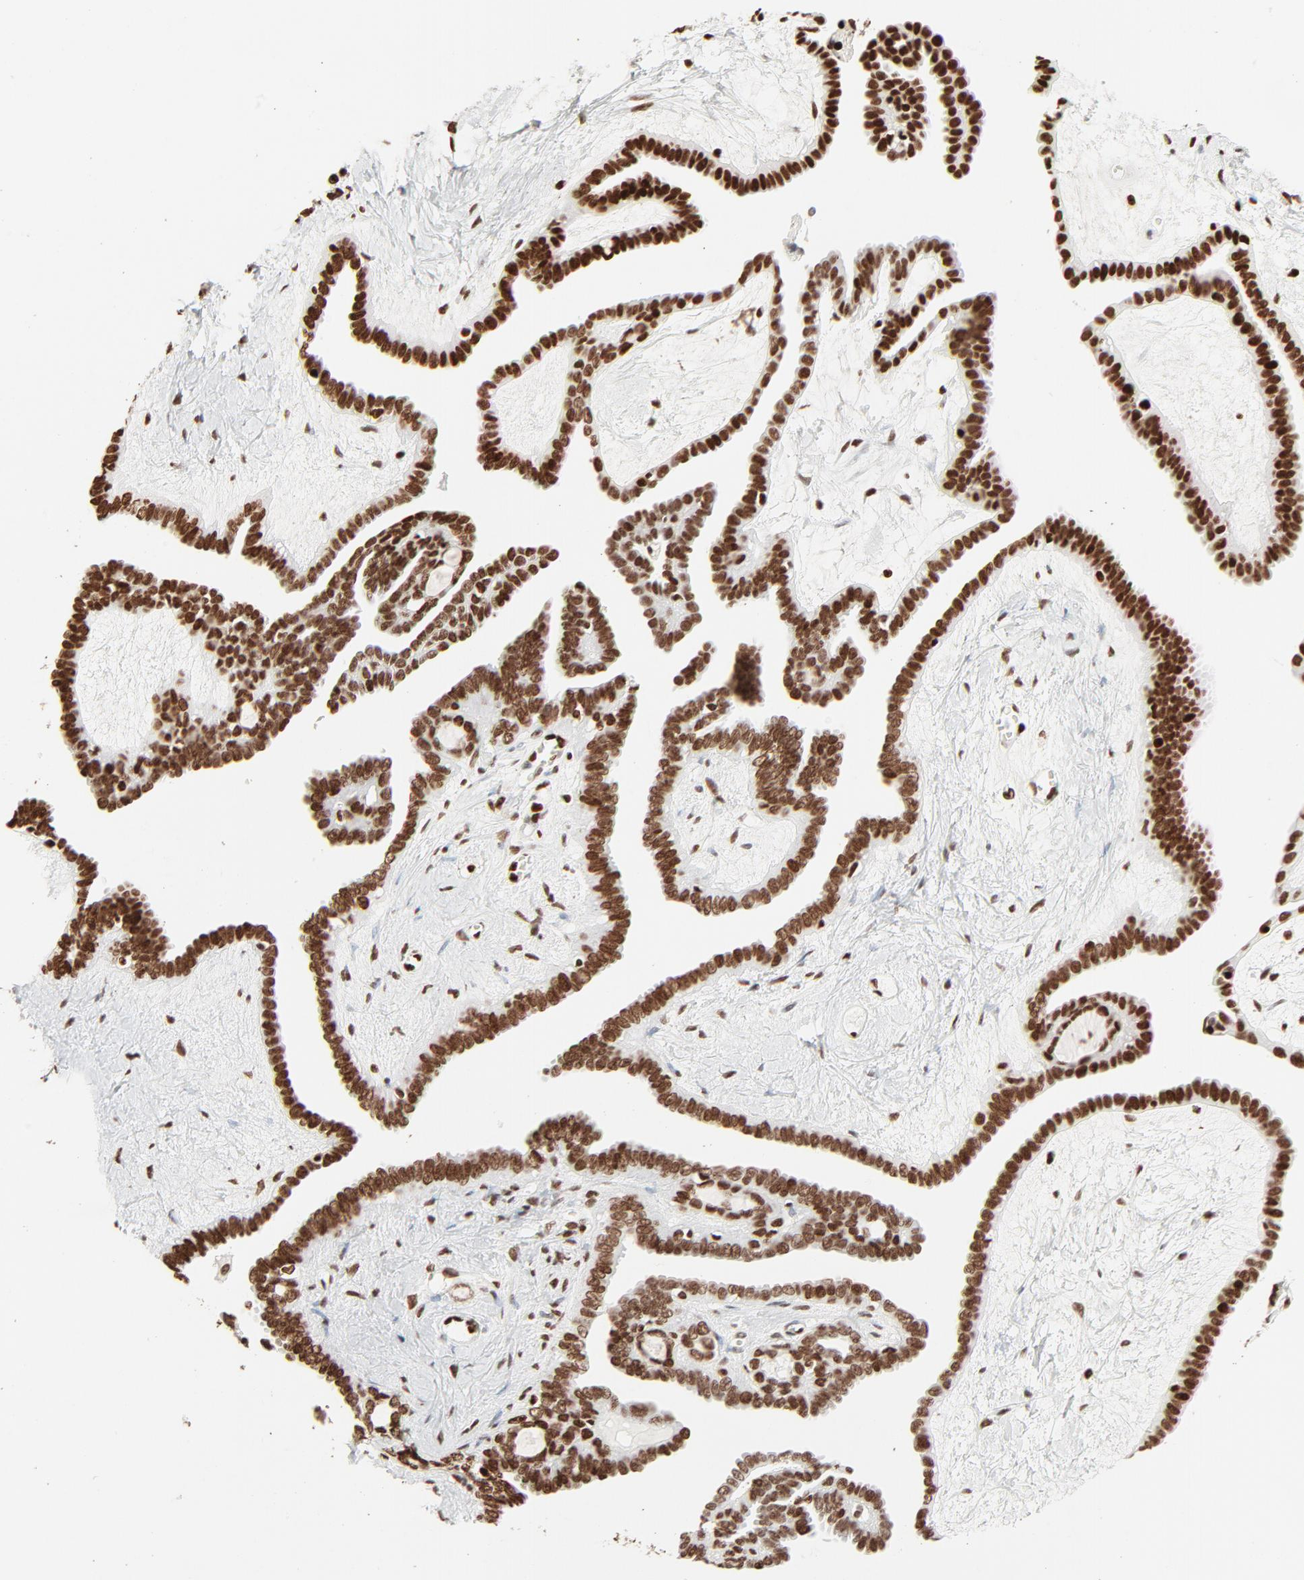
{"staining": {"intensity": "strong", "quantity": ">75%", "location": "nuclear"}, "tissue": "ovarian cancer", "cell_type": "Tumor cells", "image_type": "cancer", "snomed": [{"axis": "morphology", "description": "Cystadenocarcinoma, serous, NOS"}, {"axis": "topography", "description": "Ovary"}], "caption": "Protein staining of ovarian cancer tissue displays strong nuclear staining in approximately >75% of tumor cells.", "gene": "HMGB2", "patient": {"sex": "female", "age": 71}}